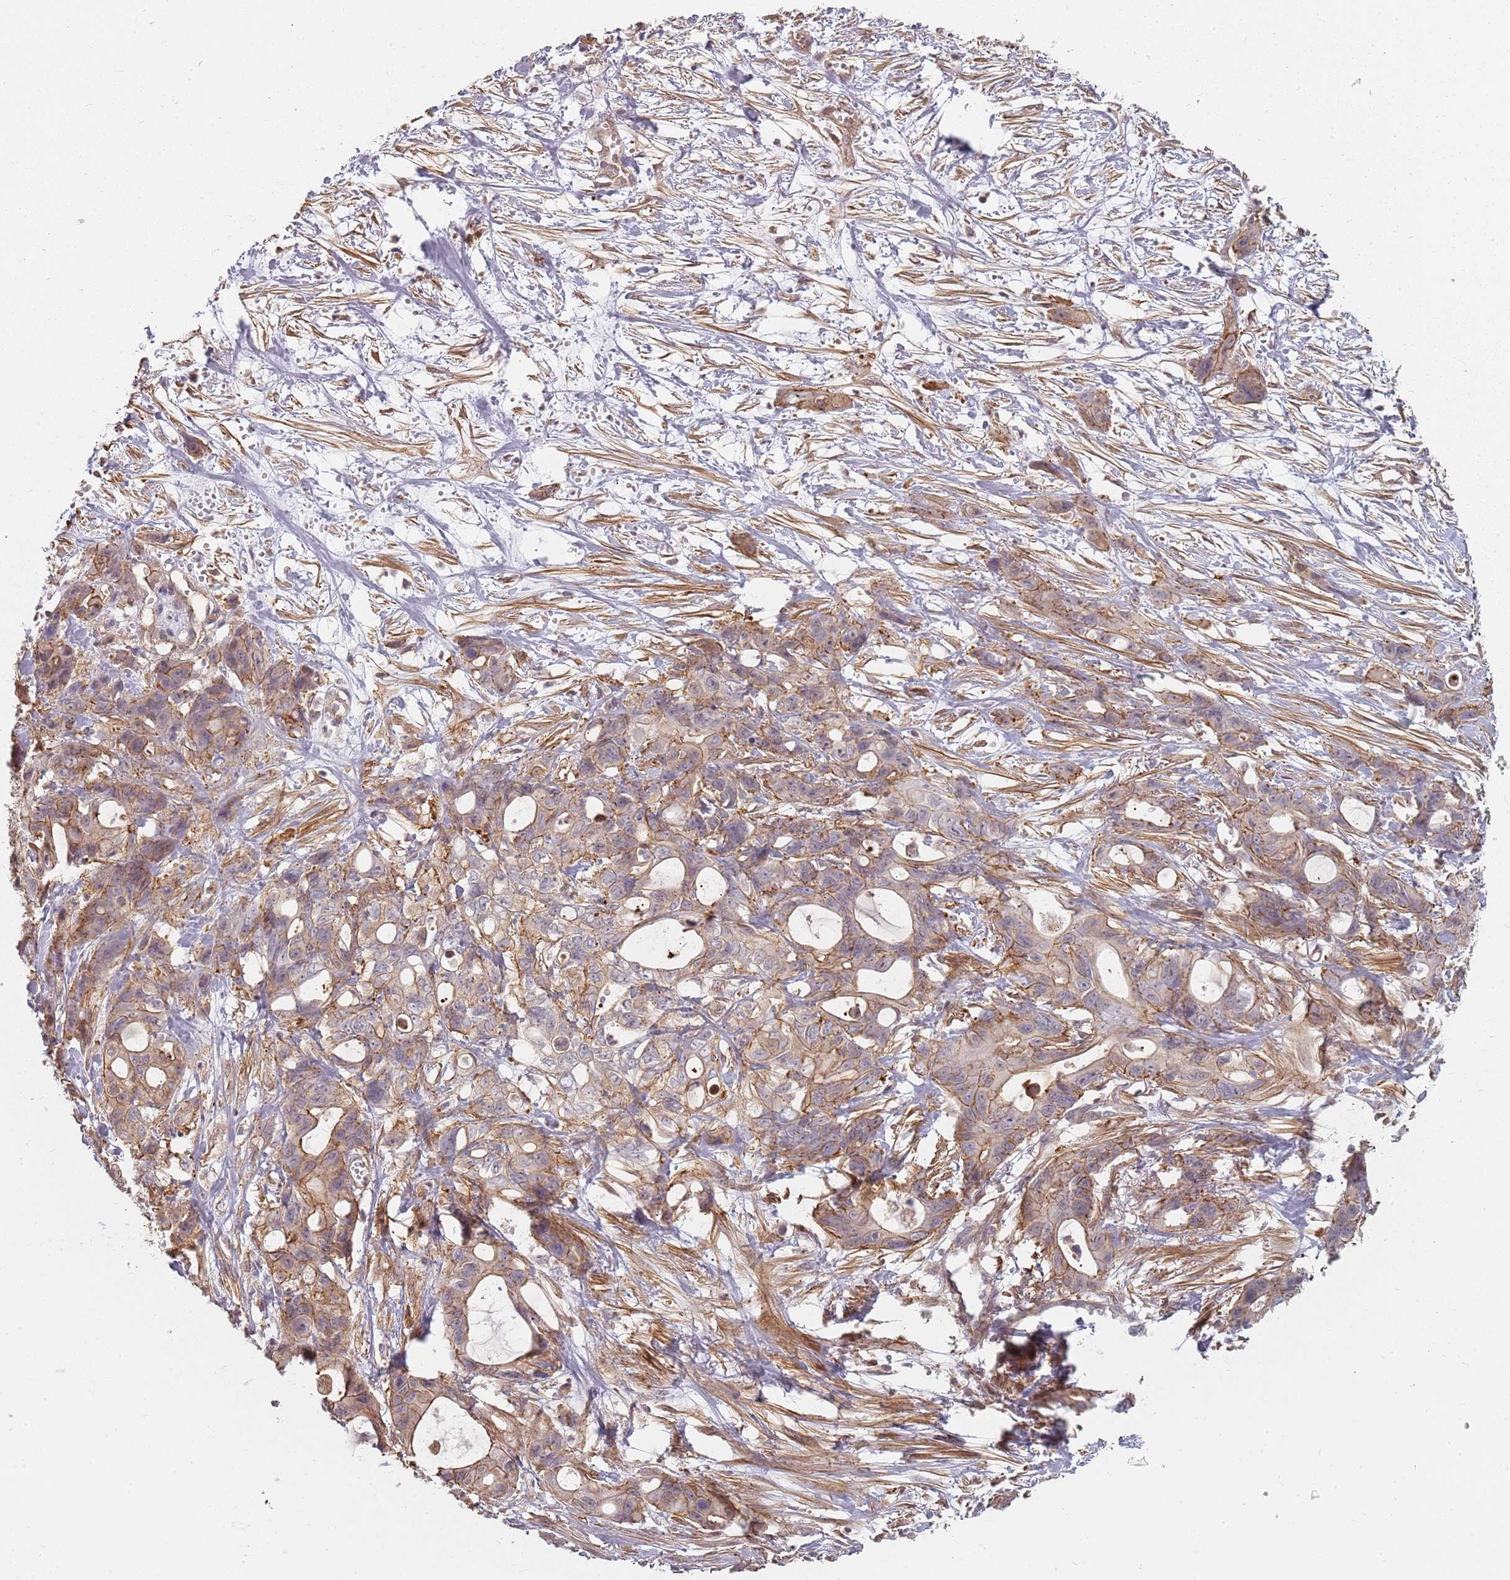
{"staining": {"intensity": "moderate", "quantity": ">75%", "location": "cytoplasmic/membranous"}, "tissue": "ovarian cancer", "cell_type": "Tumor cells", "image_type": "cancer", "snomed": [{"axis": "morphology", "description": "Cystadenocarcinoma, mucinous, NOS"}, {"axis": "topography", "description": "Ovary"}], "caption": "Human ovarian mucinous cystadenocarcinoma stained for a protein (brown) shows moderate cytoplasmic/membranous positive staining in approximately >75% of tumor cells.", "gene": "PPP1R14C", "patient": {"sex": "female", "age": 70}}